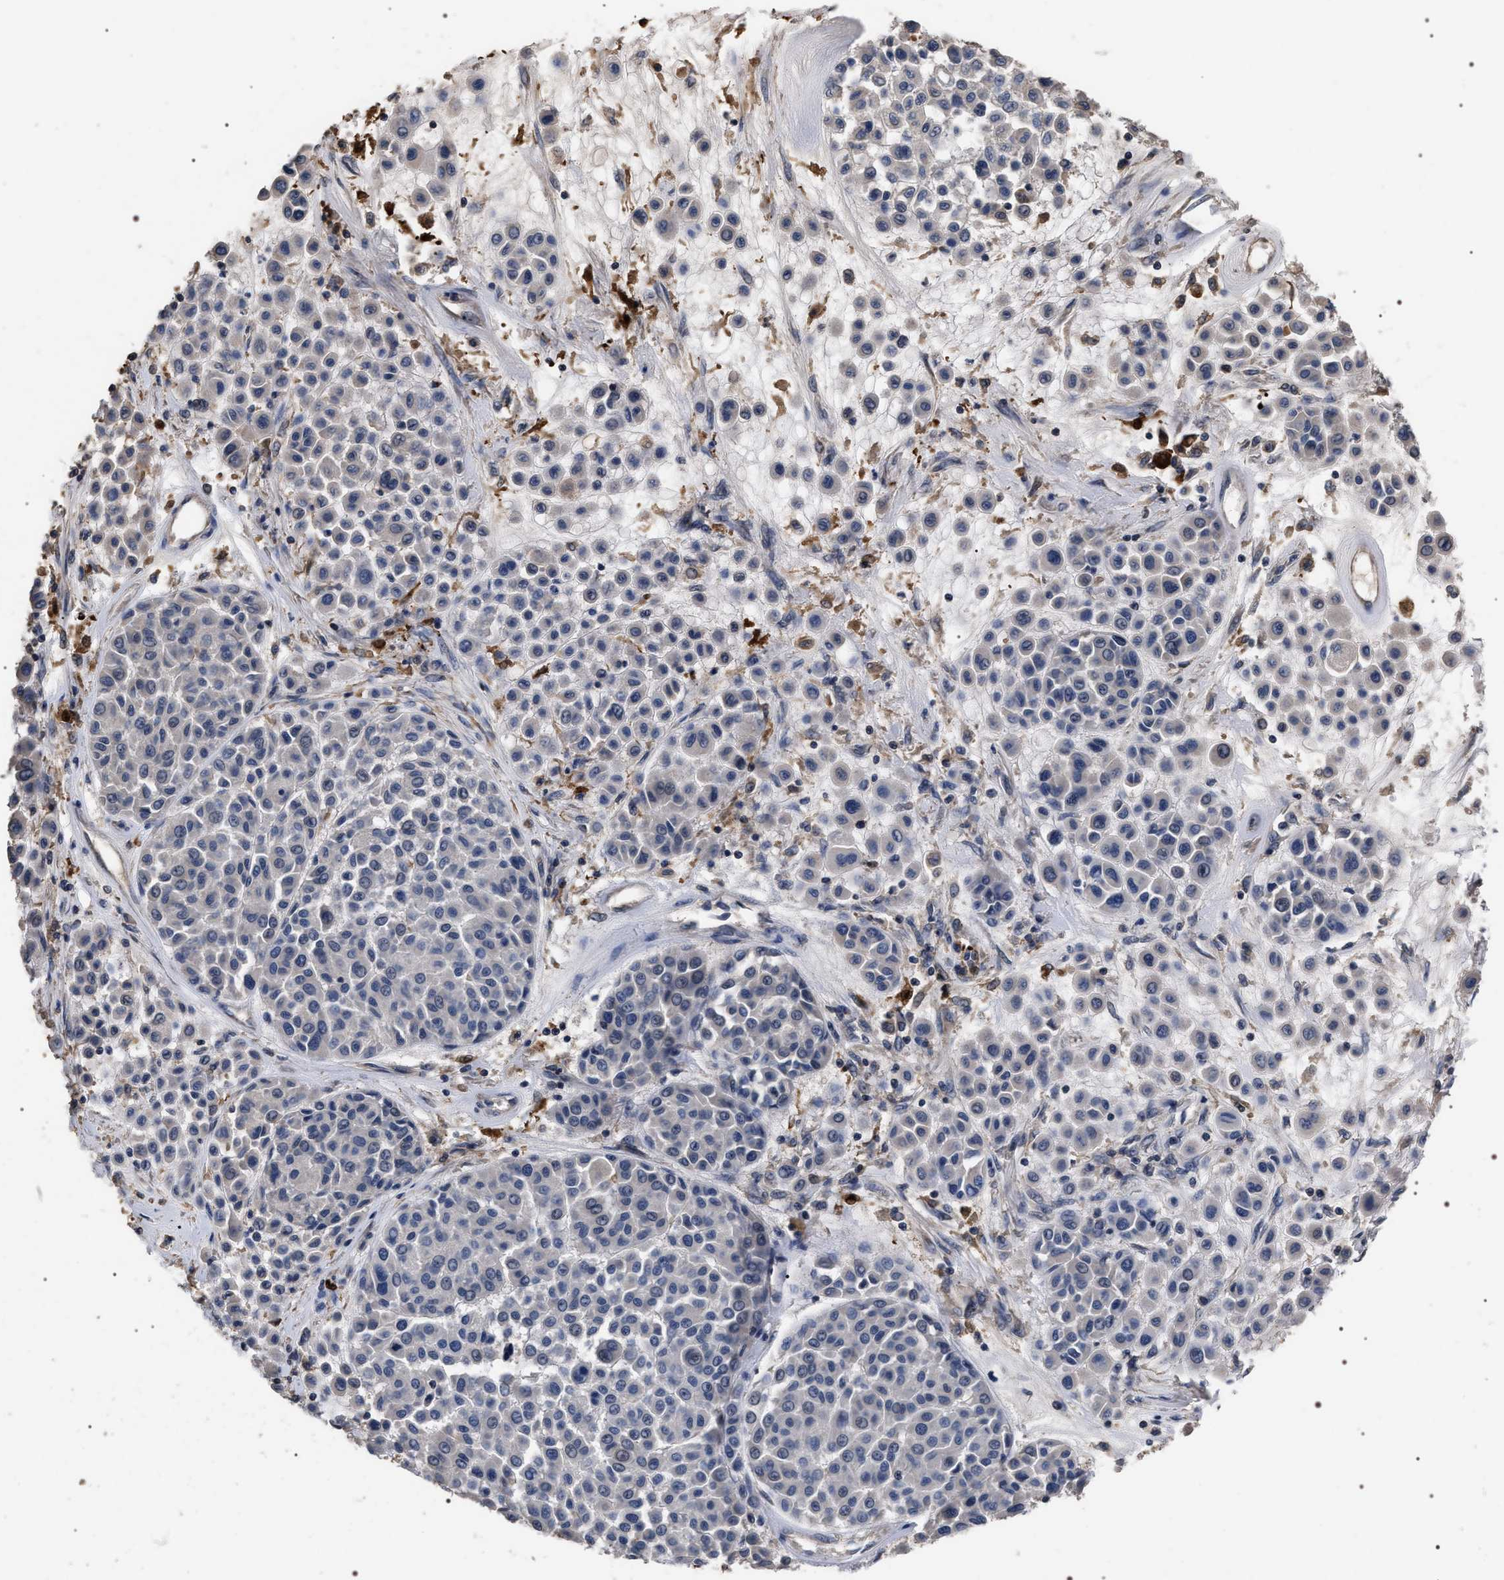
{"staining": {"intensity": "negative", "quantity": "none", "location": "none"}, "tissue": "melanoma", "cell_type": "Tumor cells", "image_type": "cancer", "snomed": [{"axis": "morphology", "description": "Malignant melanoma, Metastatic site"}, {"axis": "topography", "description": "Soft tissue"}], "caption": "Tumor cells are negative for protein expression in human malignant melanoma (metastatic site).", "gene": "UPF3A", "patient": {"sex": "male", "age": 41}}